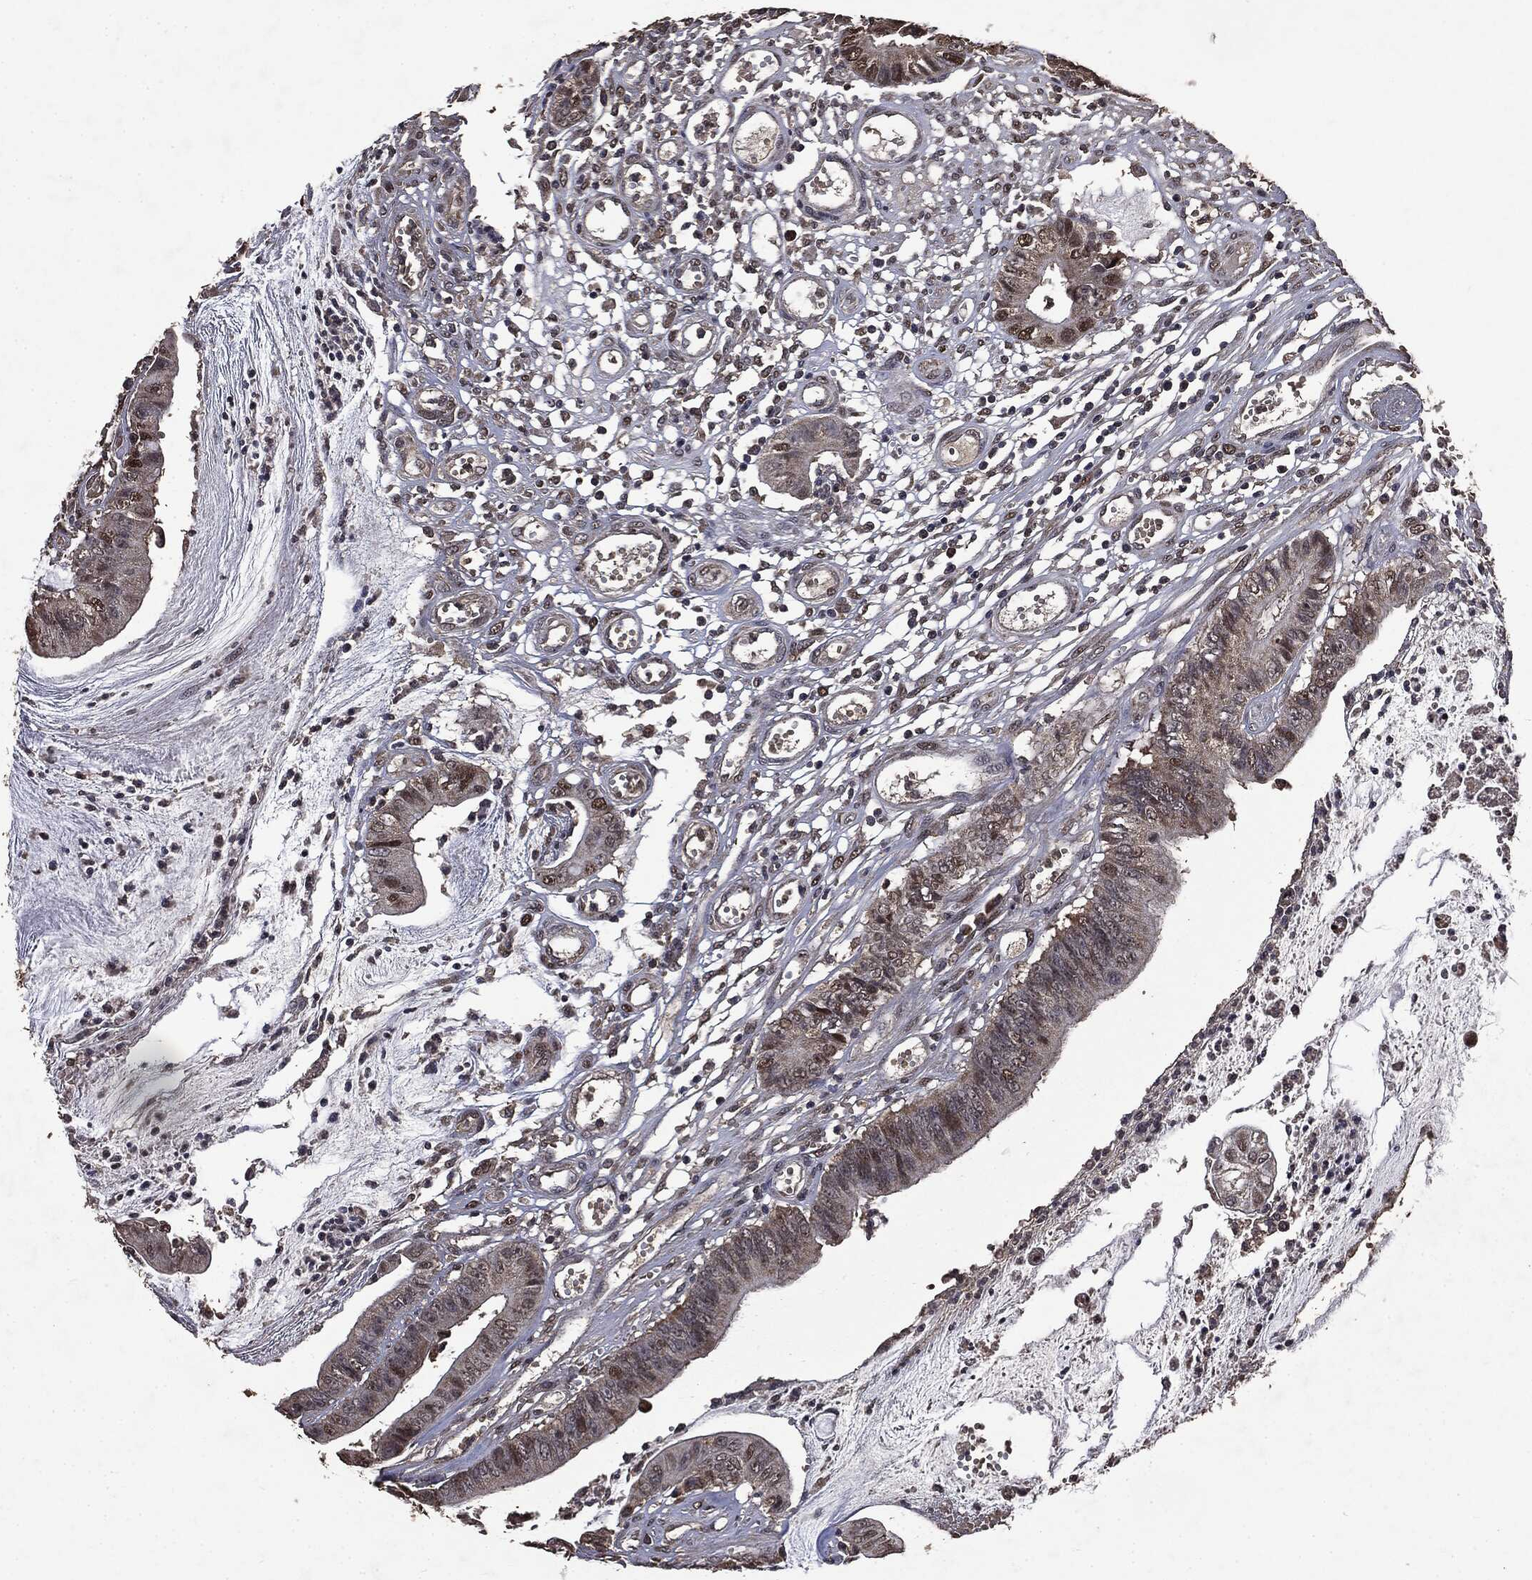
{"staining": {"intensity": "moderate", "quantity": "25%-75%", "location": "nuclear"}, "tissue": "colorectal cancer", "cell_type": "Tumor cells", "image_type": "cancer", "snomed": [{"axis": "morphology", "description": "Adenocarcinoma, NOS"}, {"axis": "topography", "description": "Colon"}], "caption": "Immunohistochemical staining of colorectal cancer (adenocarcinoma) shows medium levels of moderate nuclear protein staining in about 25%-75% of tumor cells.", "gene": "PPP6R2", "patient": {"sex": "female", "age": 69}}